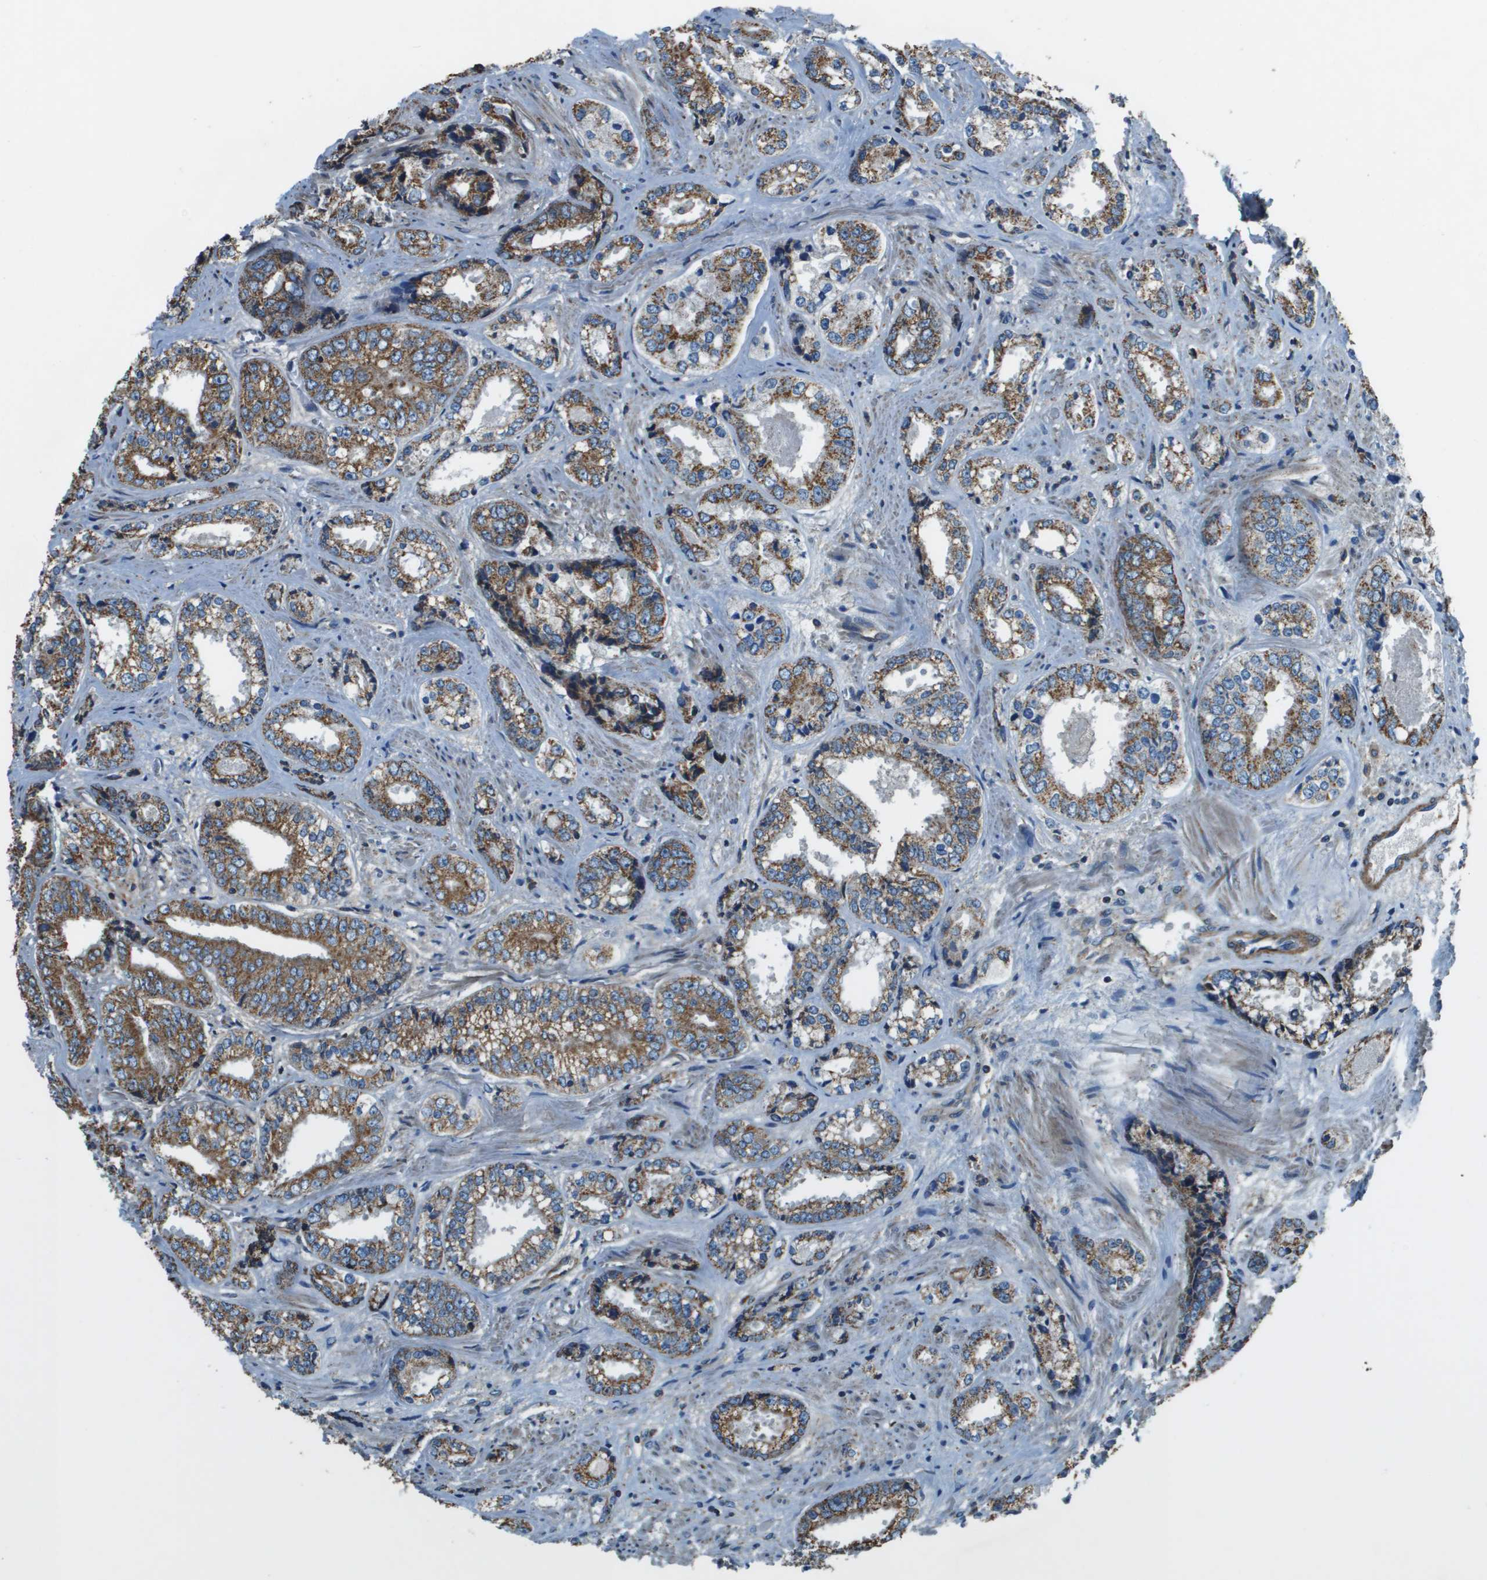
{"staining": {"intensity": "moderate", "quantity": ">75%", "location": "cytoplasmic/membranous"}, "tissue": "prostate cancer", "cell_type": "Tumor cells", "image_type": "cancer", "snomed": [{"axis": "morphology", "description": "Adenocarcinoma, High grade"}, {"axis": "topography", "description": "Prostate"}], "caption": "Immunohistochemistry (IHC) of human prostate adenocarcinoma (high-grade) displays medium levels of moderate cytoplasmic/membranous expression in approximately >75% of tumor cells.", "gene": "TMEM51", "patient": {"sex": "male", "age": 61}}